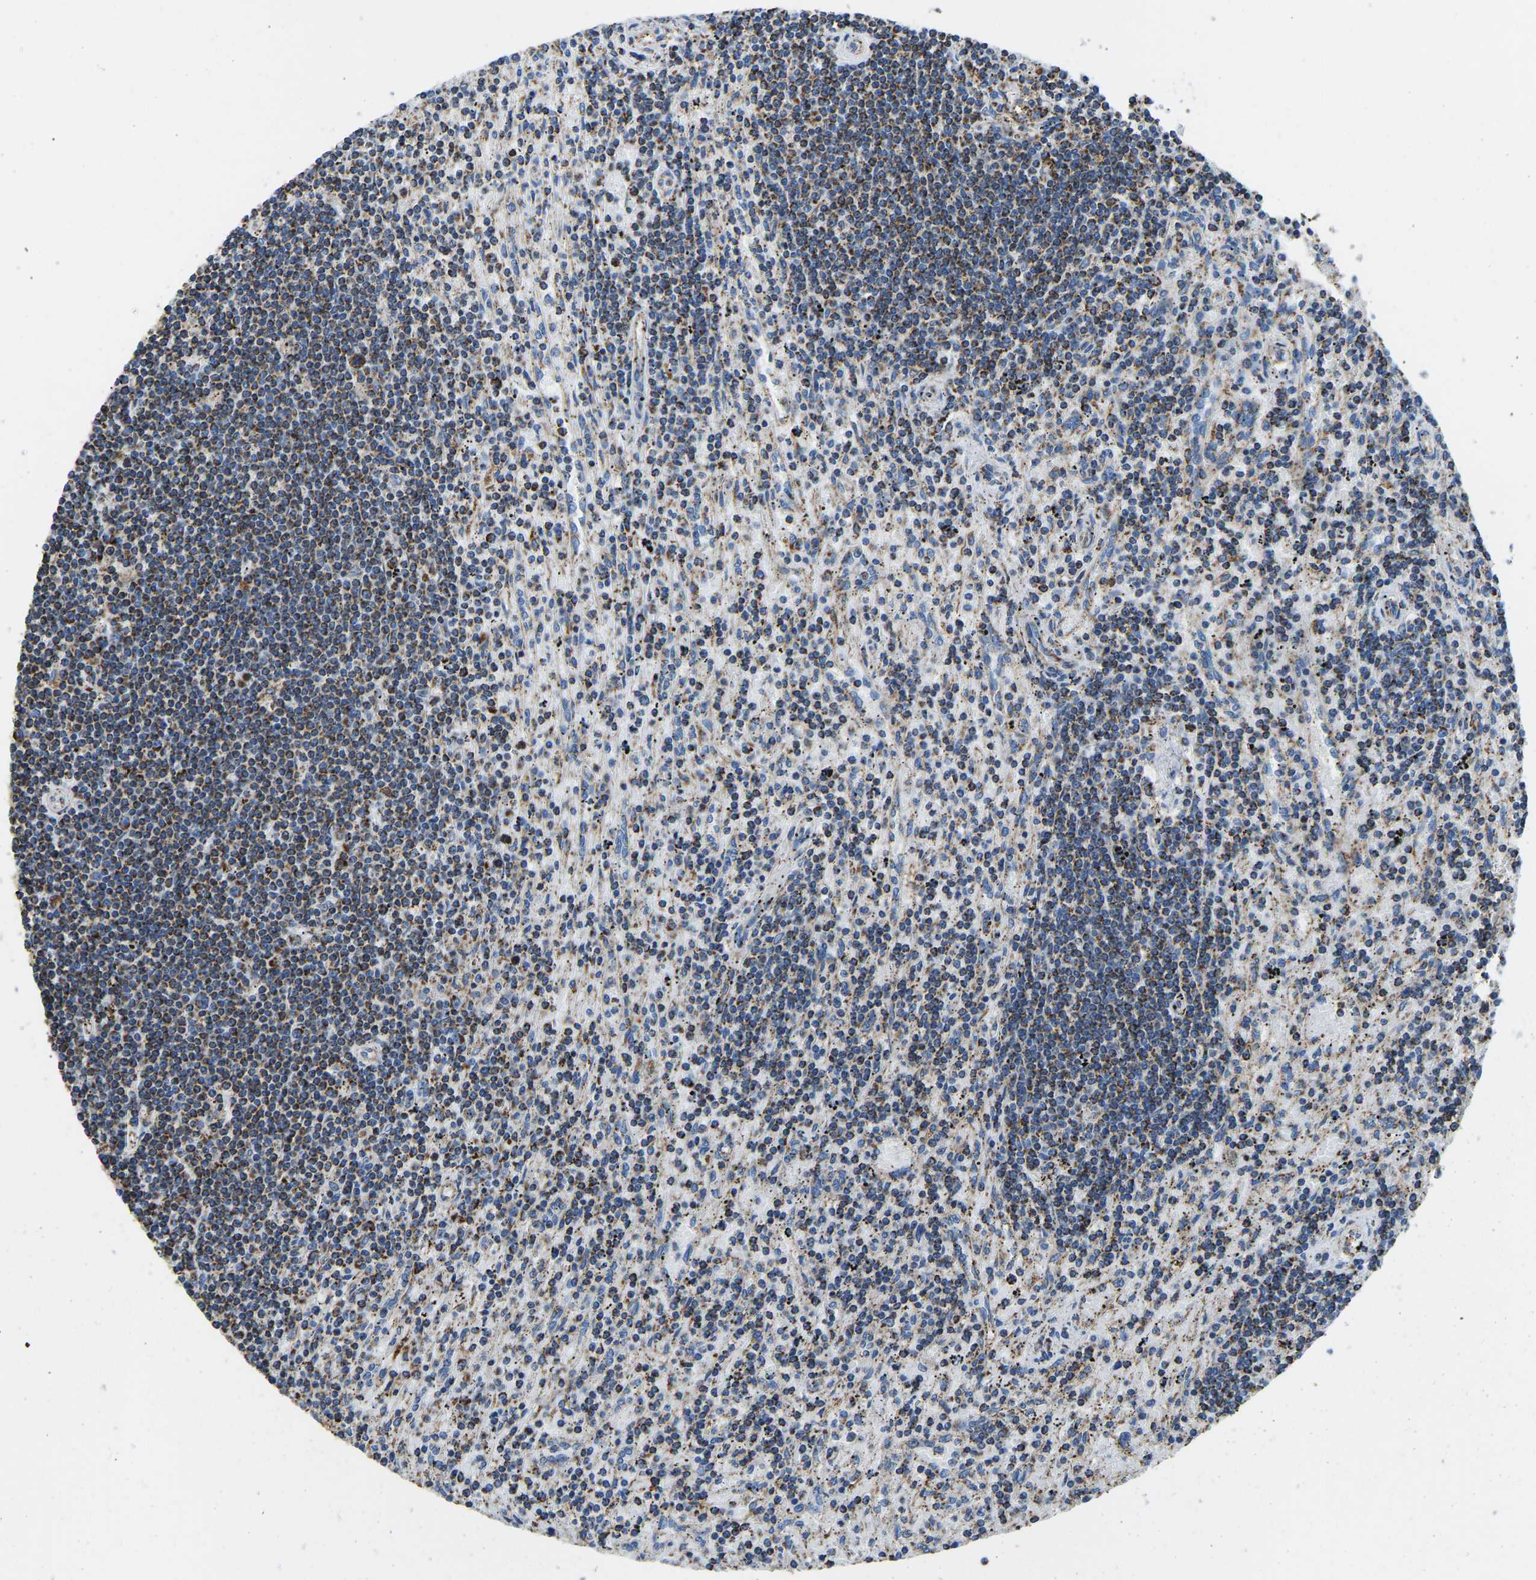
{"staining": {"intensity": "moderate", "quantity": "25%-75%", "location": "cytoplasmic/membranous"}, "tissue": "lymphoma", "cell_type": "Tumor cells", "image_type": "cancer", "snomed": [{"axis": "morphology", "description": "Malignant lymphoma, non-Hodgkin's type, Low grade"}, {"axis": "topography", "description": "Spleen"}], "caption": "Lymphoma stained for a protein (brown) exhibits moderate cytoplasmic/membranous positive positivity in about 25%-75% of tumor cells.", "gene": "IRX6", "patient": {"sex": "male", "age": 76}}